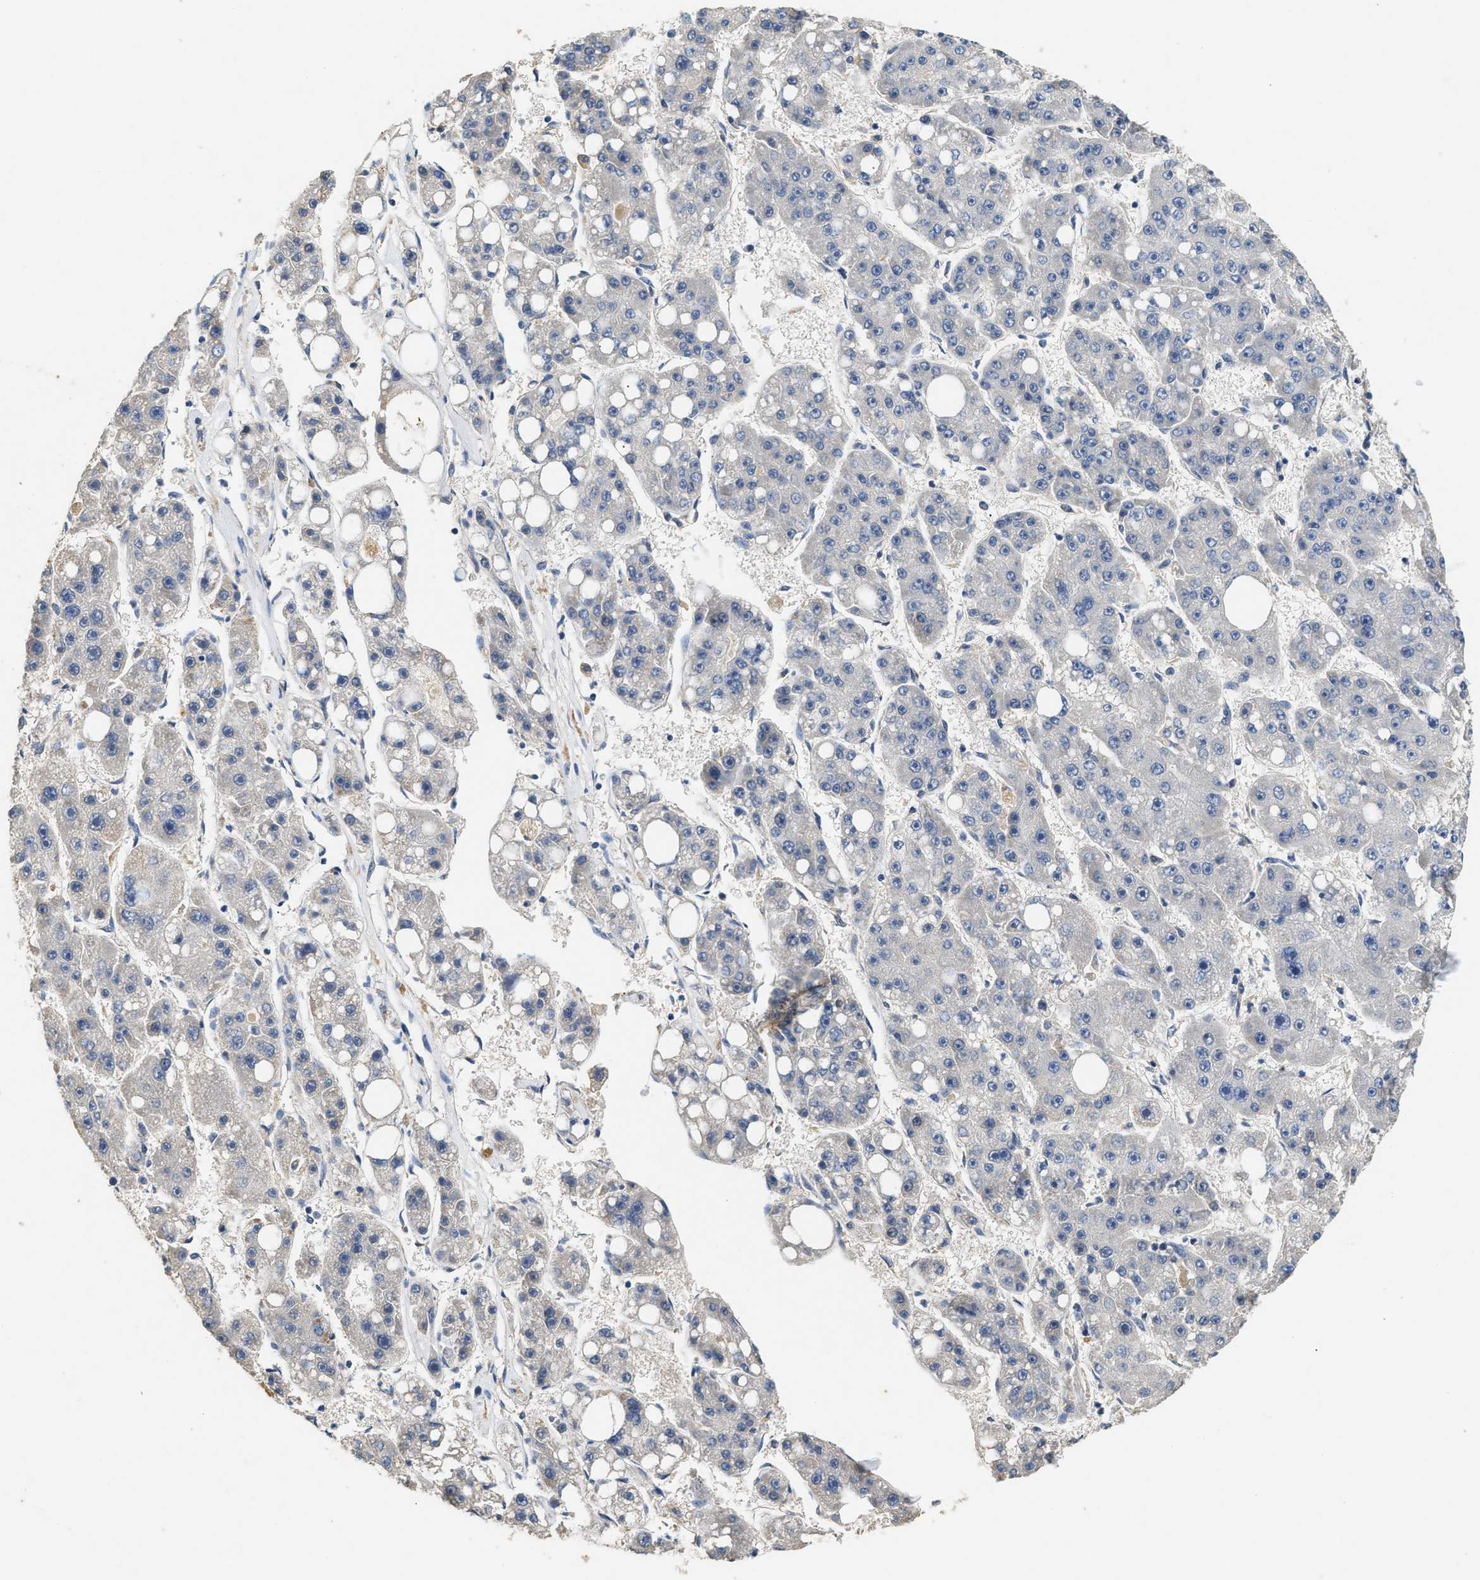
{"staining": {"intensity": "negative", "quantity": "none", "location": "none"}, "tissue": "liver cancer", "cell_type": "Tumor cells", "image_type": "cancer", "snomed": [{"axis": "morphology", "description": "Carcinoma, Hepatocellular, NOS"}, {"axis": "topography", "description": "Liver"}], "caption": "Immunohistochemistry (IHC) image of human liver cancer stained for a protein (brown), which shows no staining in tumor cells. (Immunohistochemistry, brightfield microscopy, high magnification).", "gene": "IL17RC", "patient": {"sex": "female", "age": 61}}